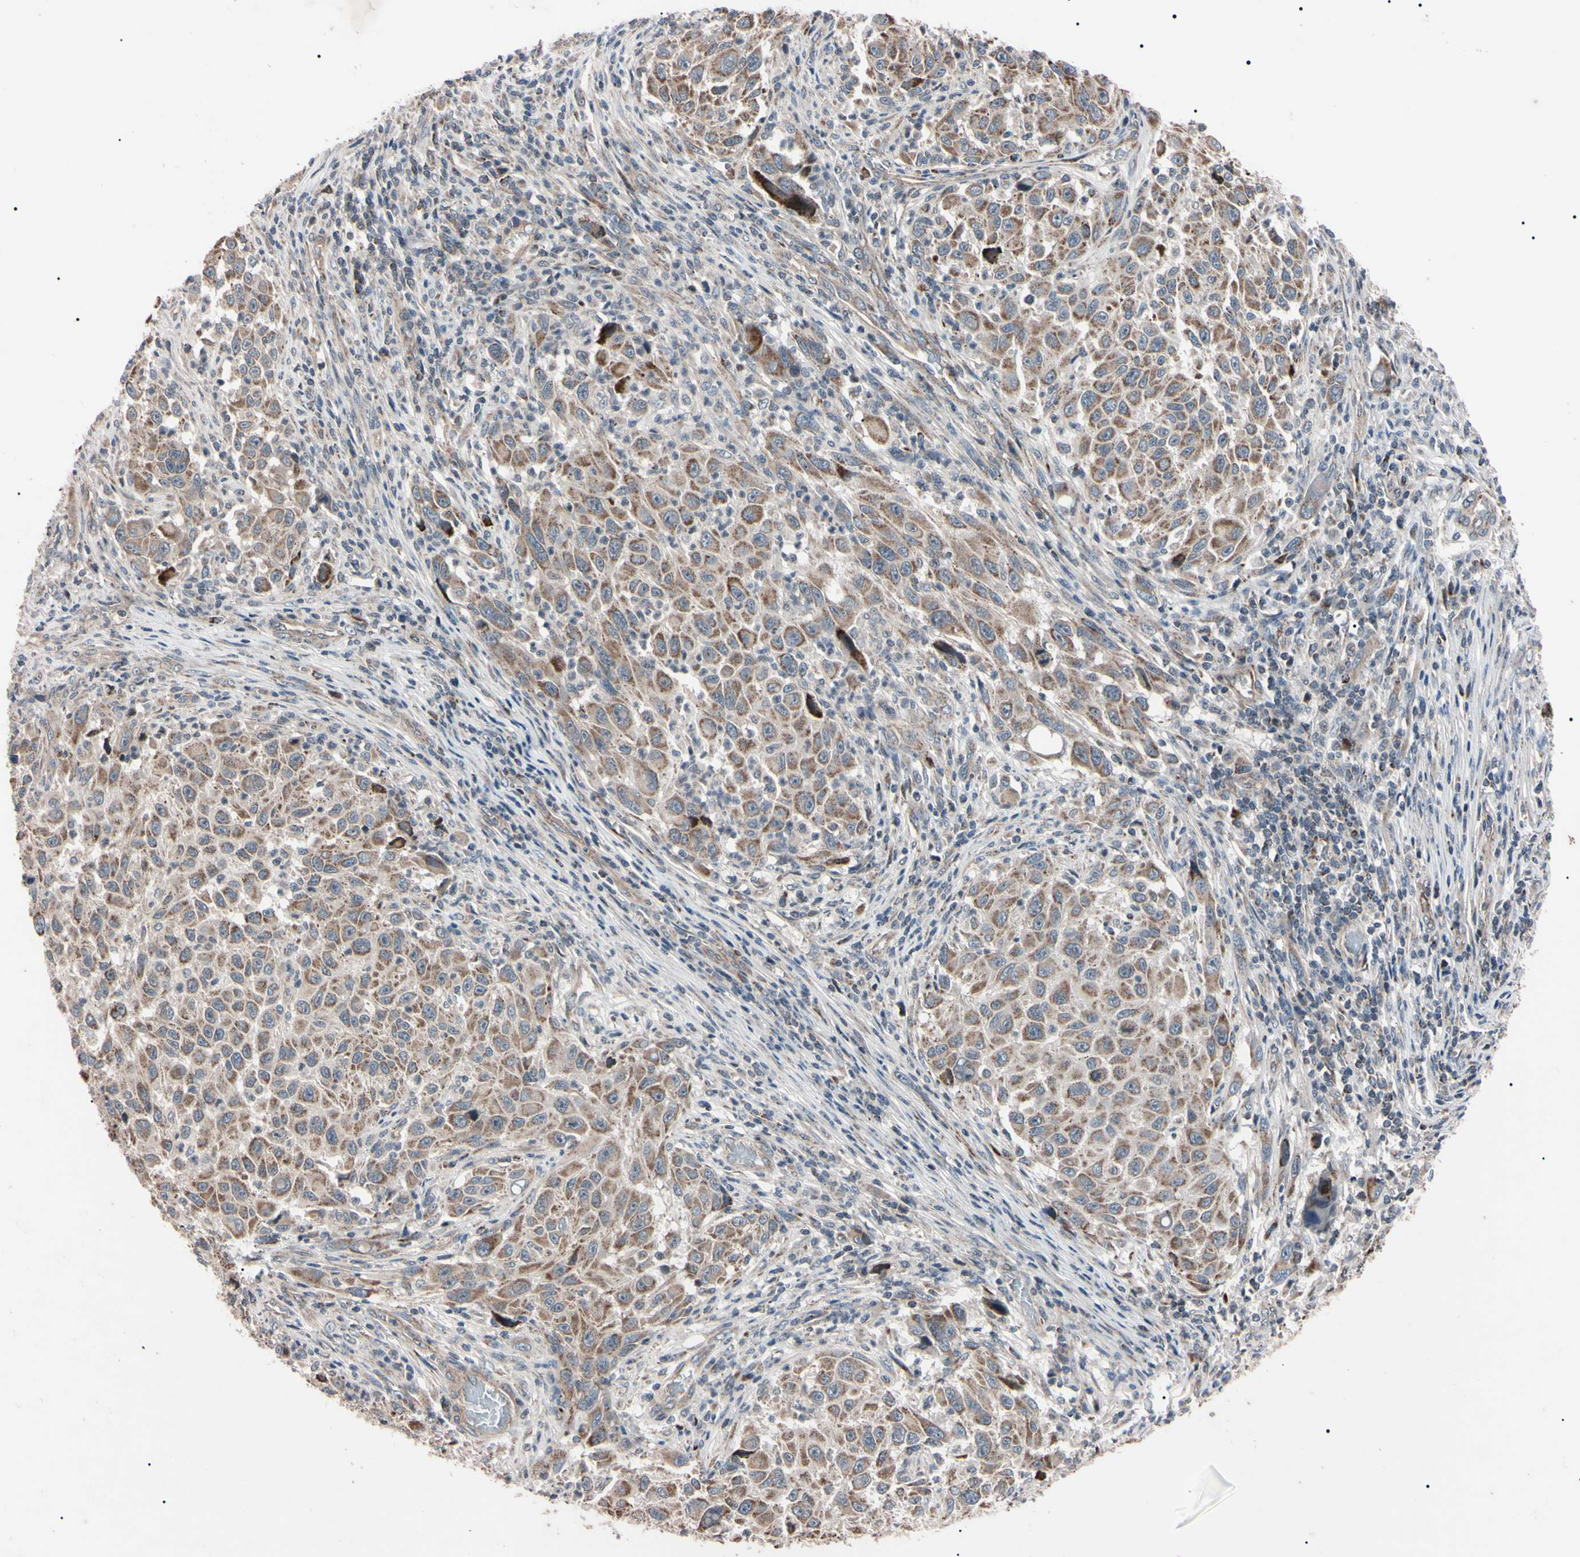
{"staining": {"intensity": "weak", "quantity": ">75%", "location": "cytoplasmic/membranous"}, "tissue": "melanoma", "cell_type": "Tumor cells", "image_type": "cancer", "snomed": [{"axis": "morphology", "description": "Malignant melanoma, Metastatic site"}, {"axis": "topography", "description": "Lymph node"}], "caption": "IHC micrograph of neoplastic tissue: melanoma stained using immunohistochemistry (IHC) exhibits low levels of weak protein expression localized specifically in the cytoplasmic/membranous of tumor cells, appearing as a cytoplasmic/membranous brown color.", "gene": "TNFRSF1A", "patient": {"sex": "male", "age": 61}}